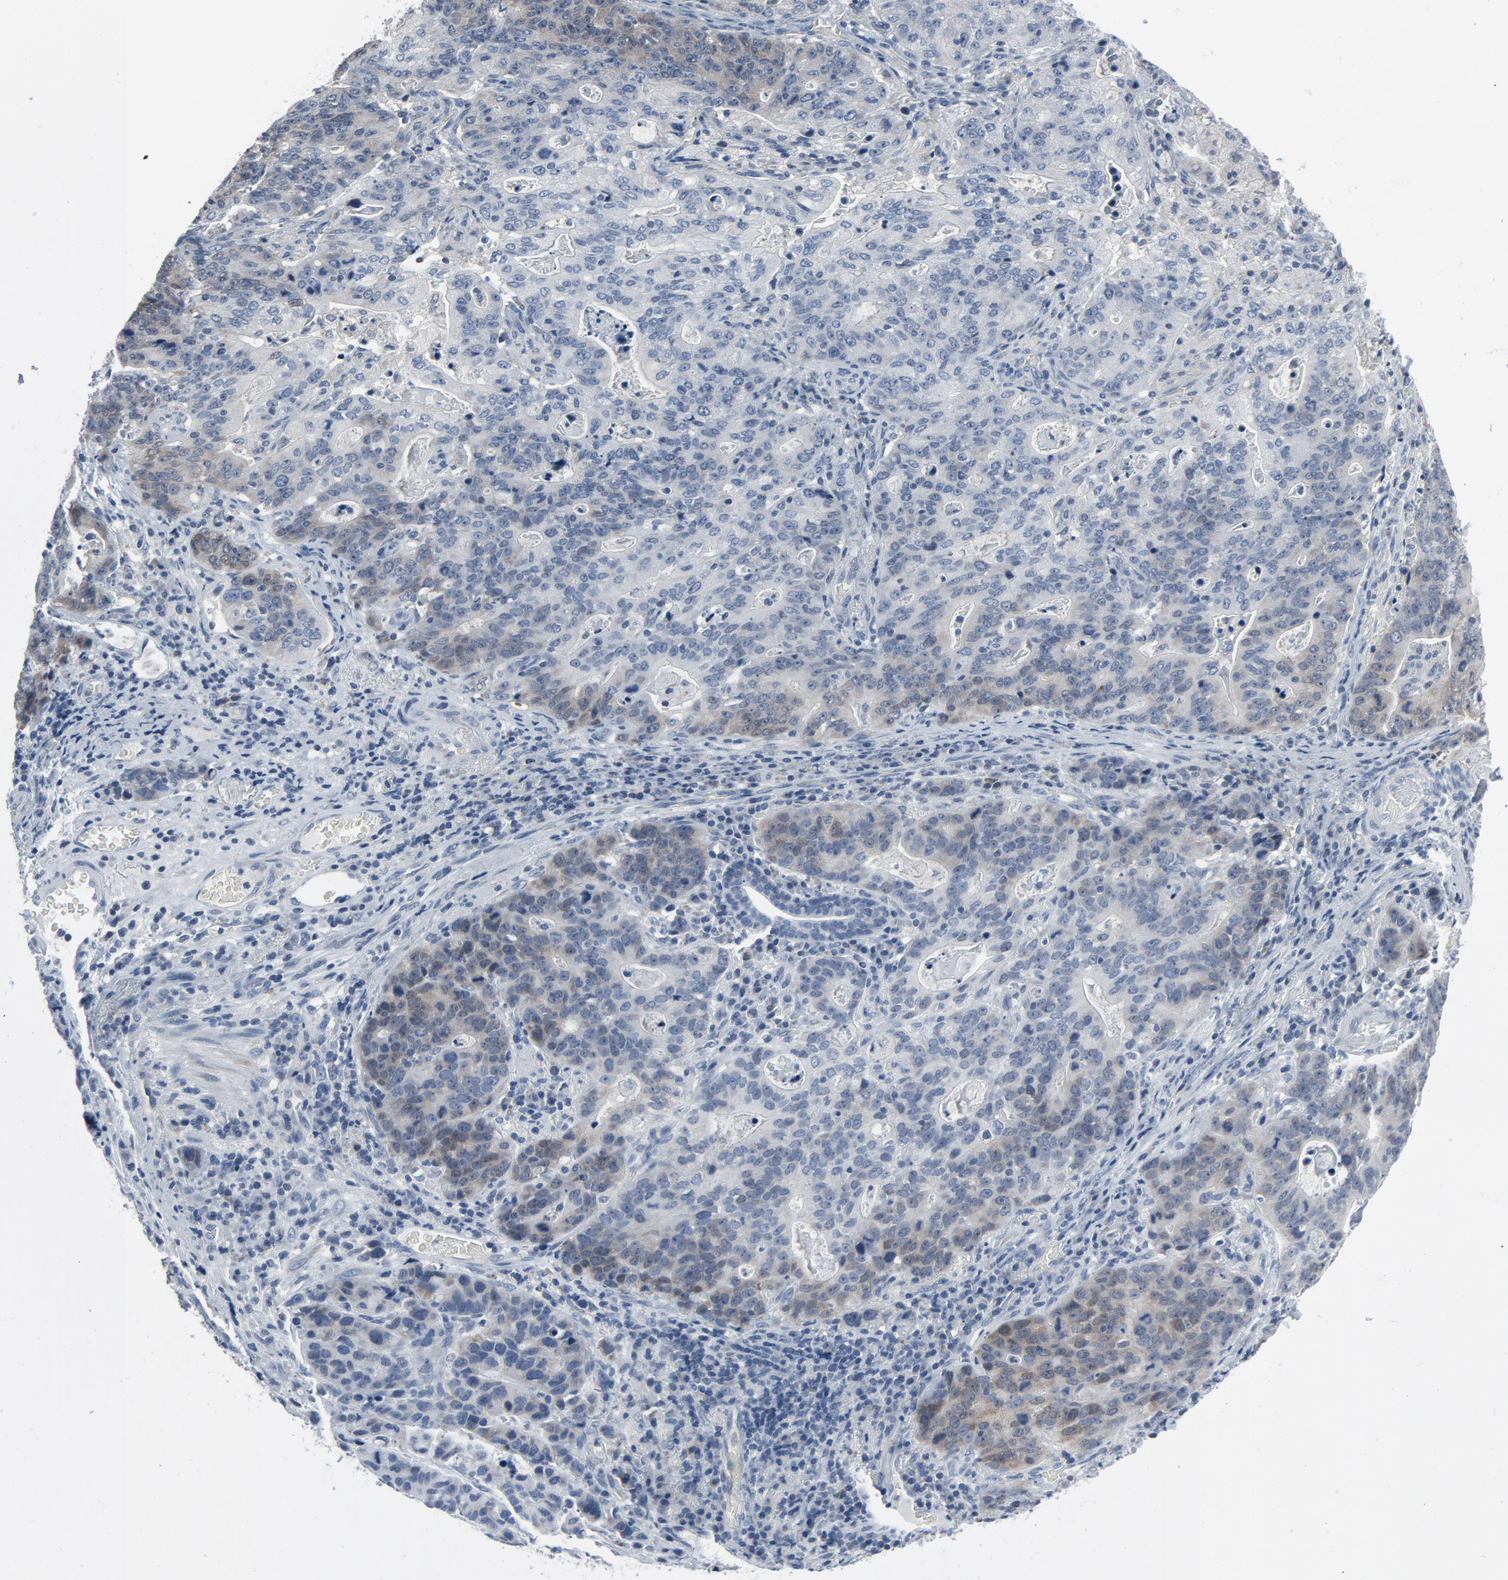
{"staining": {"intensity": "weak", "quantity": "<25%", "location": "cytoplasmic/membranous"}, "tissue": "stomach cancer", "cell_type": "Tumor cells", "image_type": "cancer", "snomed": [{"axis": "morphology", "description": "Adenocarcinoma, NOS"}, {"axis": "topography", "description": "Esophagus"}, {"axis": "topography", "description": "Stomach"}], "caption": "Immunohistochemistry (IHC) histopathology image of neoplastic tissue: stomach cancer stained with DAB demonstrates no significant protein positivity in tumor cells. (DAB IHC, high magnification).", "gene": "GPX2", "patient": {"sex": "male", "age": 74}}